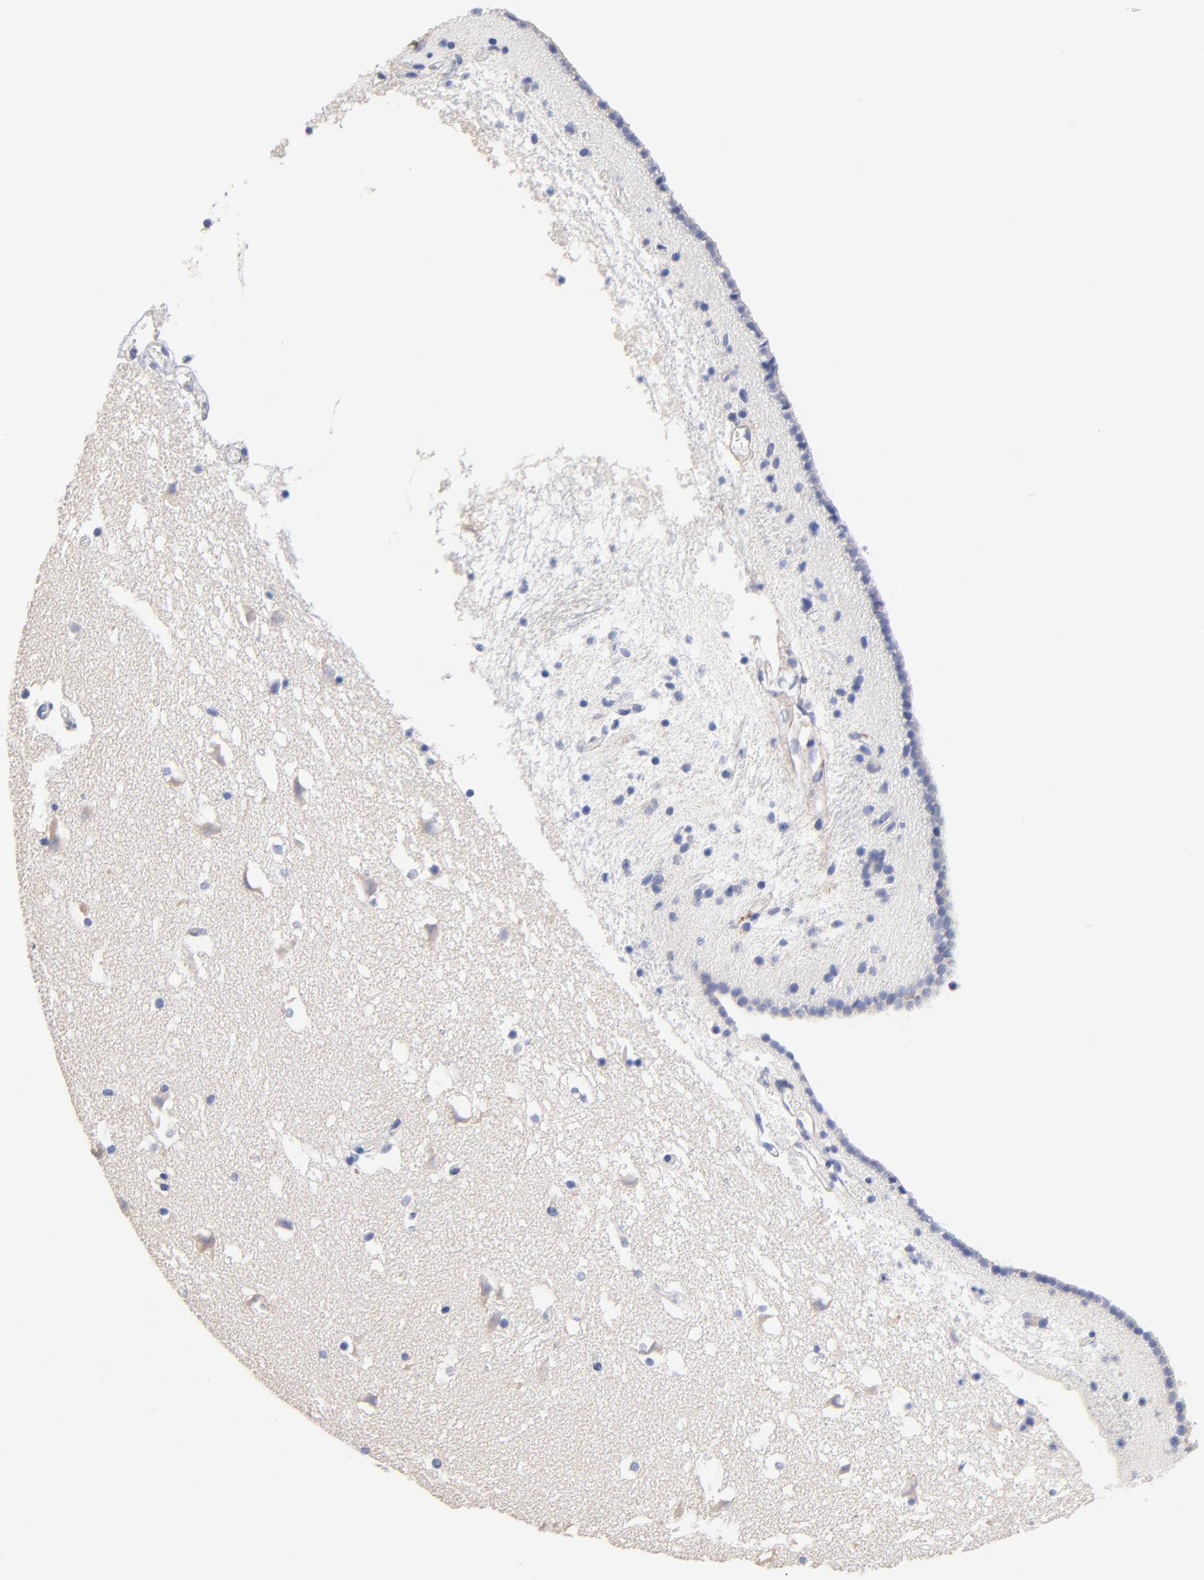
{"staining": {"intensity": "negative", "quantity": "none", "location": "none"}, "tissue": "caudate", "cell_type": "Glial cells", "image_type": "normal", "snomed": [{"axis": "morphology", "description": "Normal tissue, NOS"}, {"axis": "topography", "description": "Lateral ventricle wall"}], "caption": "Human caudate stained for a protein using immunohistochemistry (IHC) demonstrates no staining in glial cells.", "gene": "TWNK", "patient": {"sex": "male", "age": 45}}